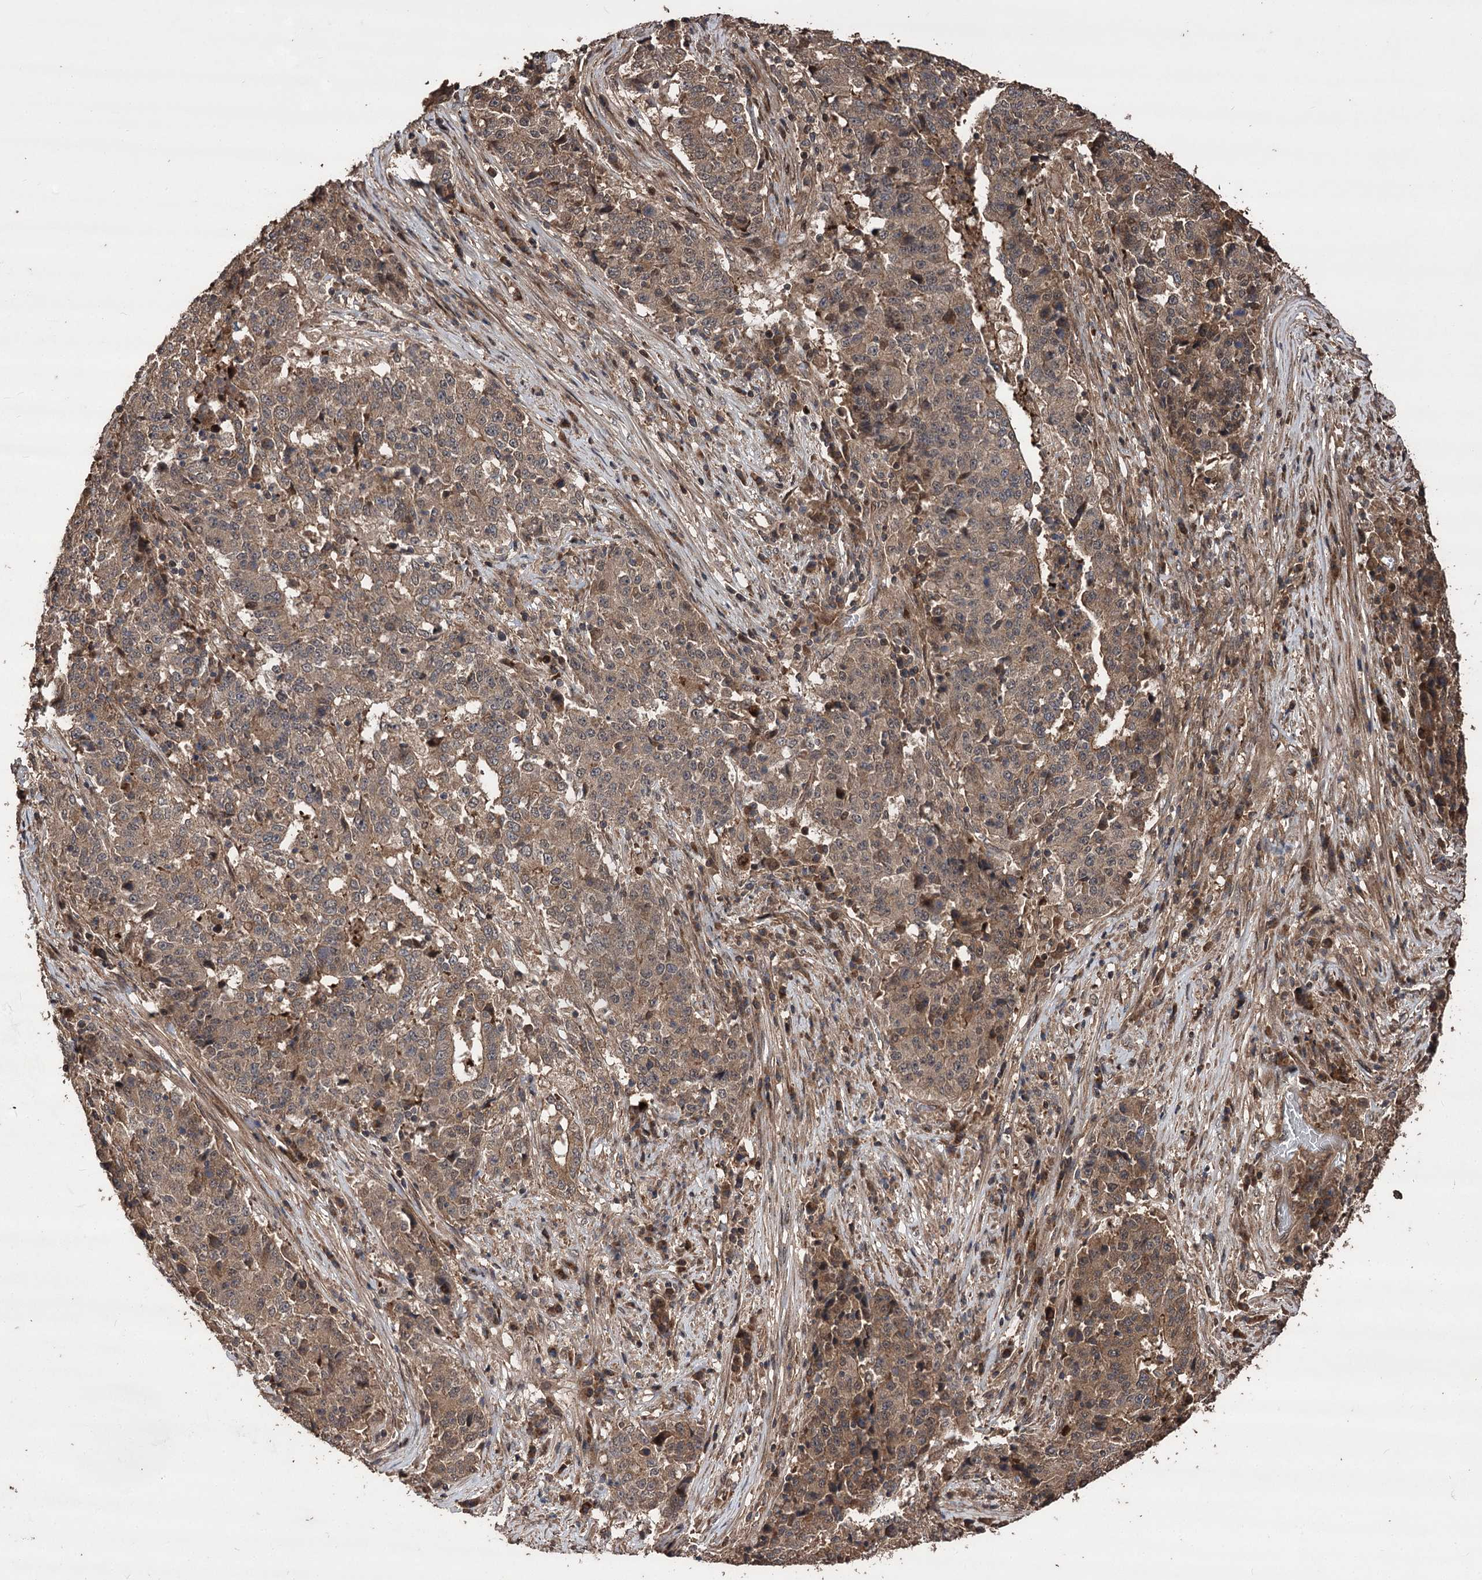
{"staining": {"intensity": "moderate", "quantity": ">75%", "location": "cytoplasmic/membranous"}, "tissue": "stomach cancer", "cell_type": "Tumor cells", "image_type": "cancer", "snomed": [{"axis": "morphology", "description": "Adenocarcinoma, NOS"}, {"axis": "topography", "description": "Stomach"}], "caption": "This is an image of immunohistochemistry (IHC) staining of stomach cancer (adenocarcinoma), which shows moderate staining in the cytoplasmic/membranous of tumor cells.", "gene": "RASSF3", "patient": {"sex": "male", "age": 59}}